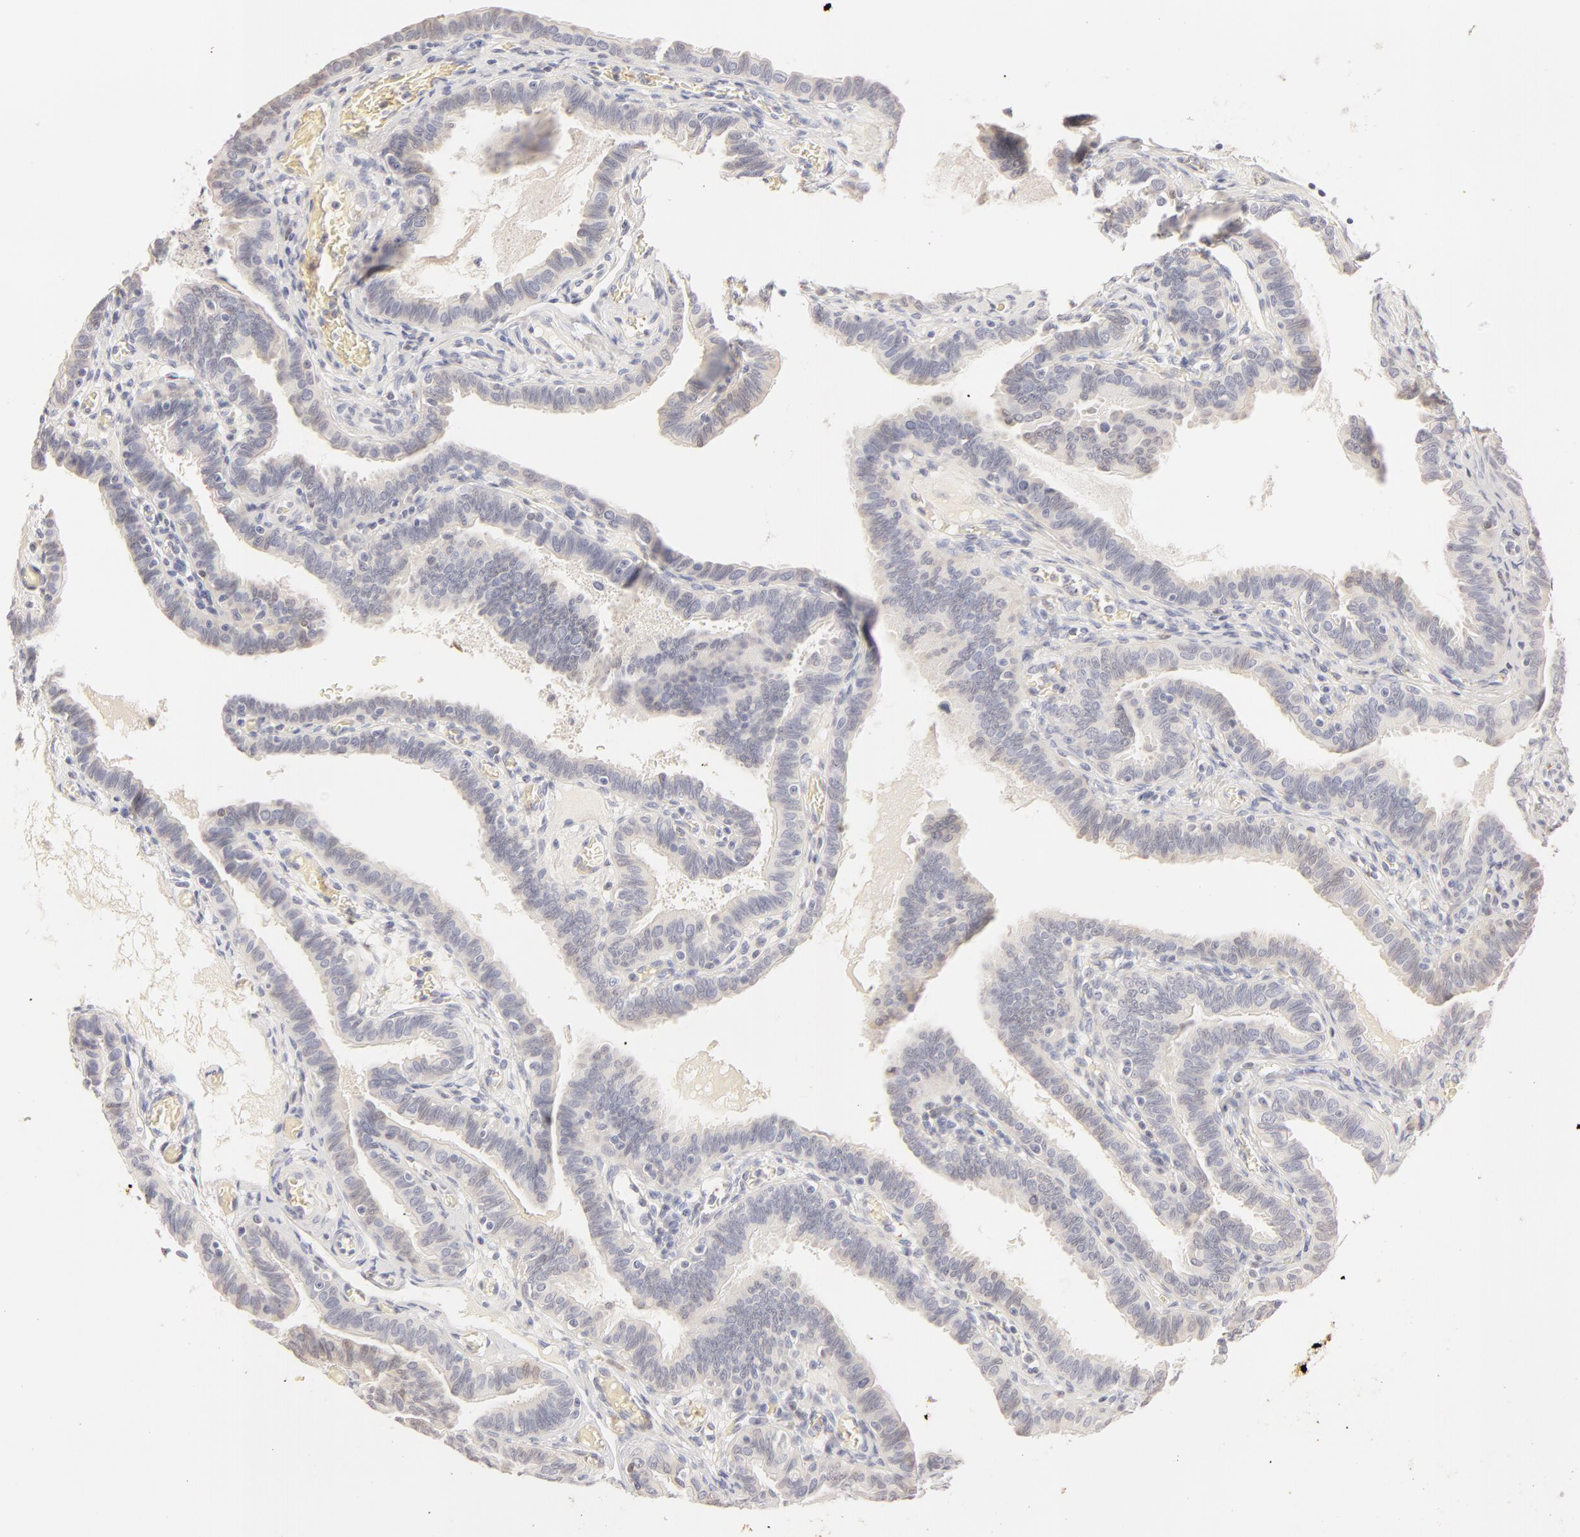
{"staining": {"intensity": "negative", "quantity": "none", "location": "none"}, "tissue": "fallopian tube", "cell_type": "Glandular cells", "image_type": "normal", "snomed": [{"axis": "morphology", "description": "Normal tissue, NOS"}, {"axis": "topography", "description": "Fallopian tube"}], "caption": "Immunohistochemistry (IHC) photomicrograph of benign human fallopian tube stained for a protein (brown), which shows no staining in glandular cells. The staining is performed using DAB brown chromogen with nuclei counter-stained in using hematoxylin.", "gene": "CA2", "patient": {"sex": "female", "age": 38}}